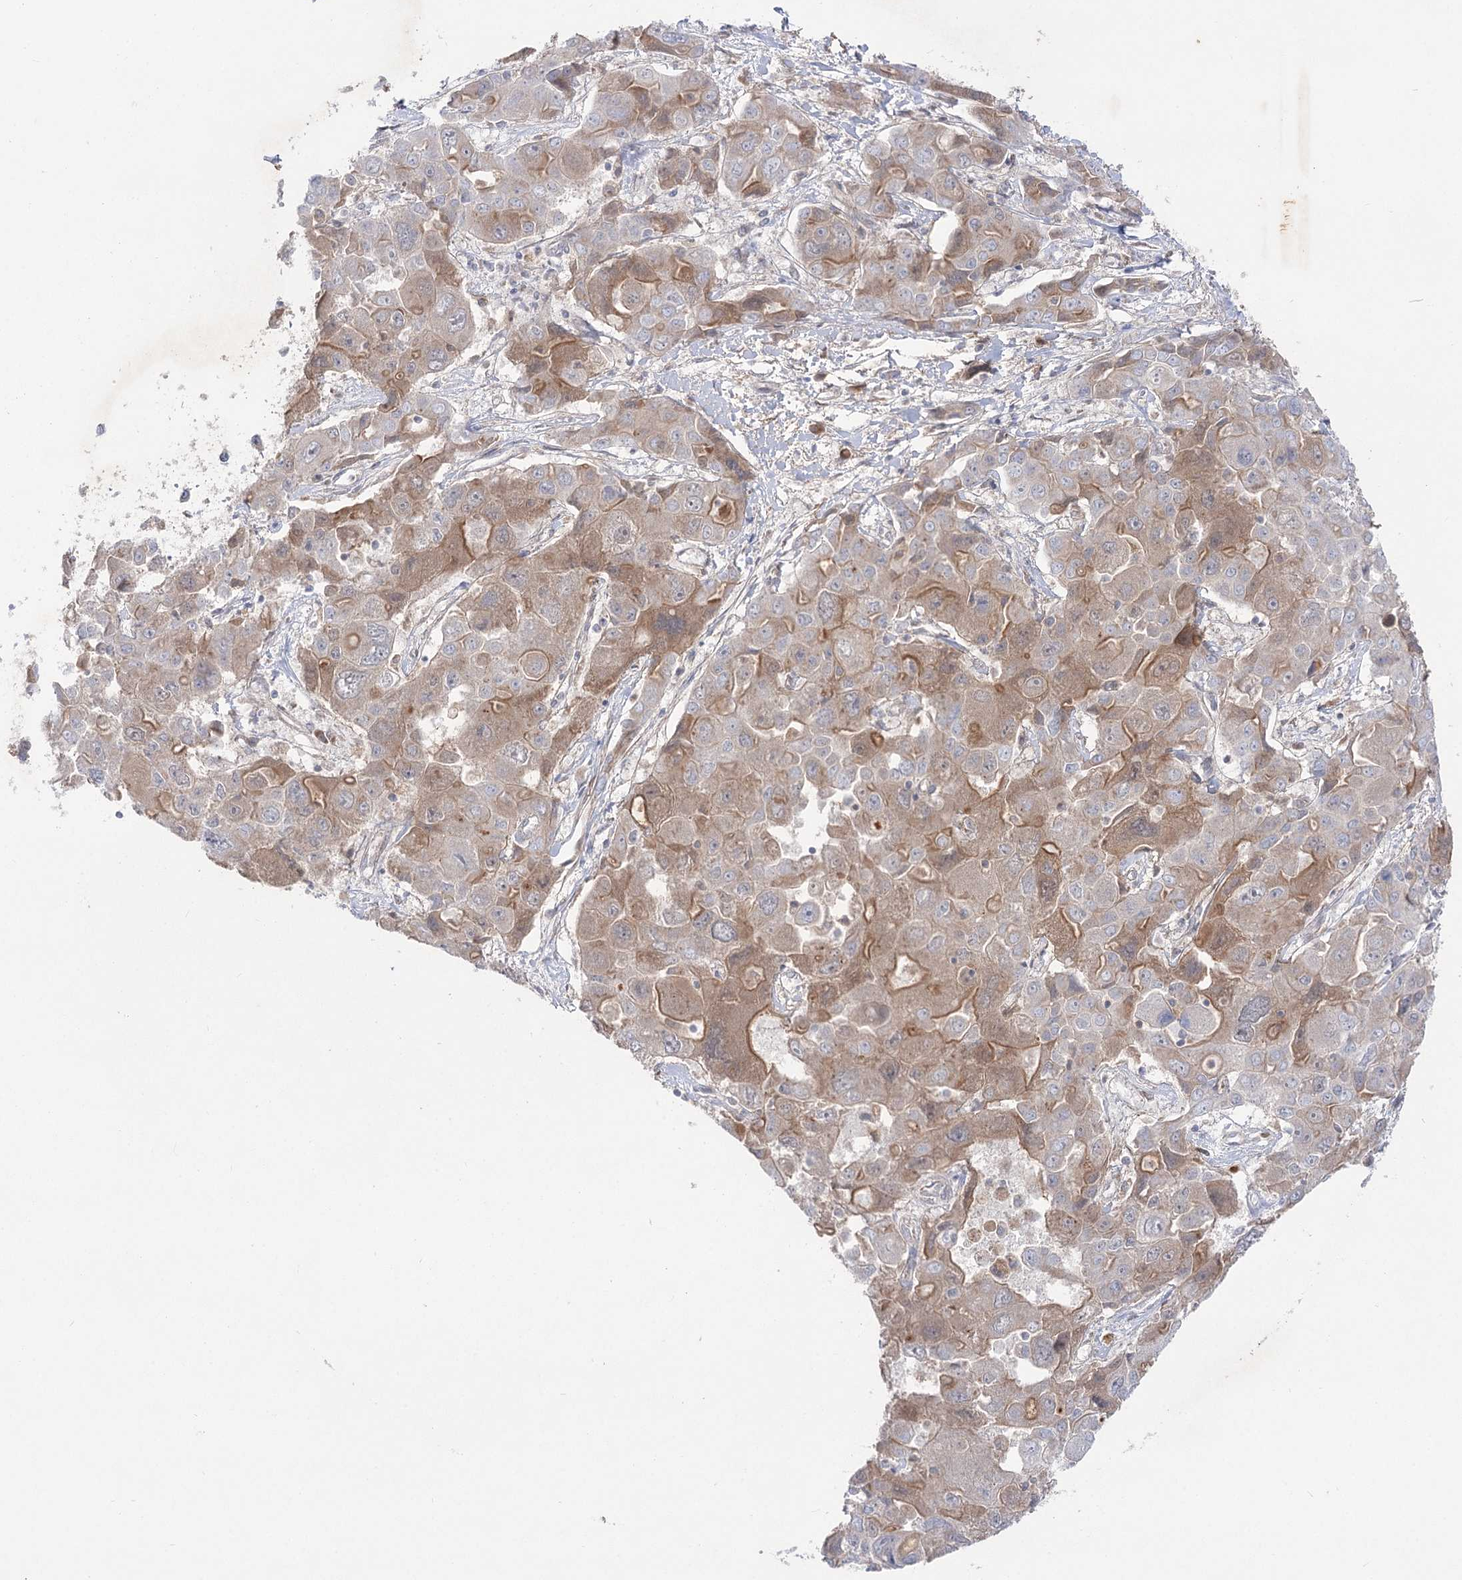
{"staining": {"intensity": "moderate", "quantity": "25%-75%", "location": "cytoplasmic/membranous"}, "tissue": "liver cancer", "cell_type": "Tumor cells", "image_type": "cancer", "snomed": [{"axis": "morphology", "description": "Cholangiocarcinoma"}, {"axis": "topography", "description": "Liver"}], "caption": "IHC of human cholangiocarcinoma (liver) displays medium levels of moderate cytoplasmic/membranous staining in approximately 25%-75% of tumor cells. (IHC, brightfield microscopy, high magnification).", "gene": "GBF1", "patient": {"sex": "male", "age": 67}}